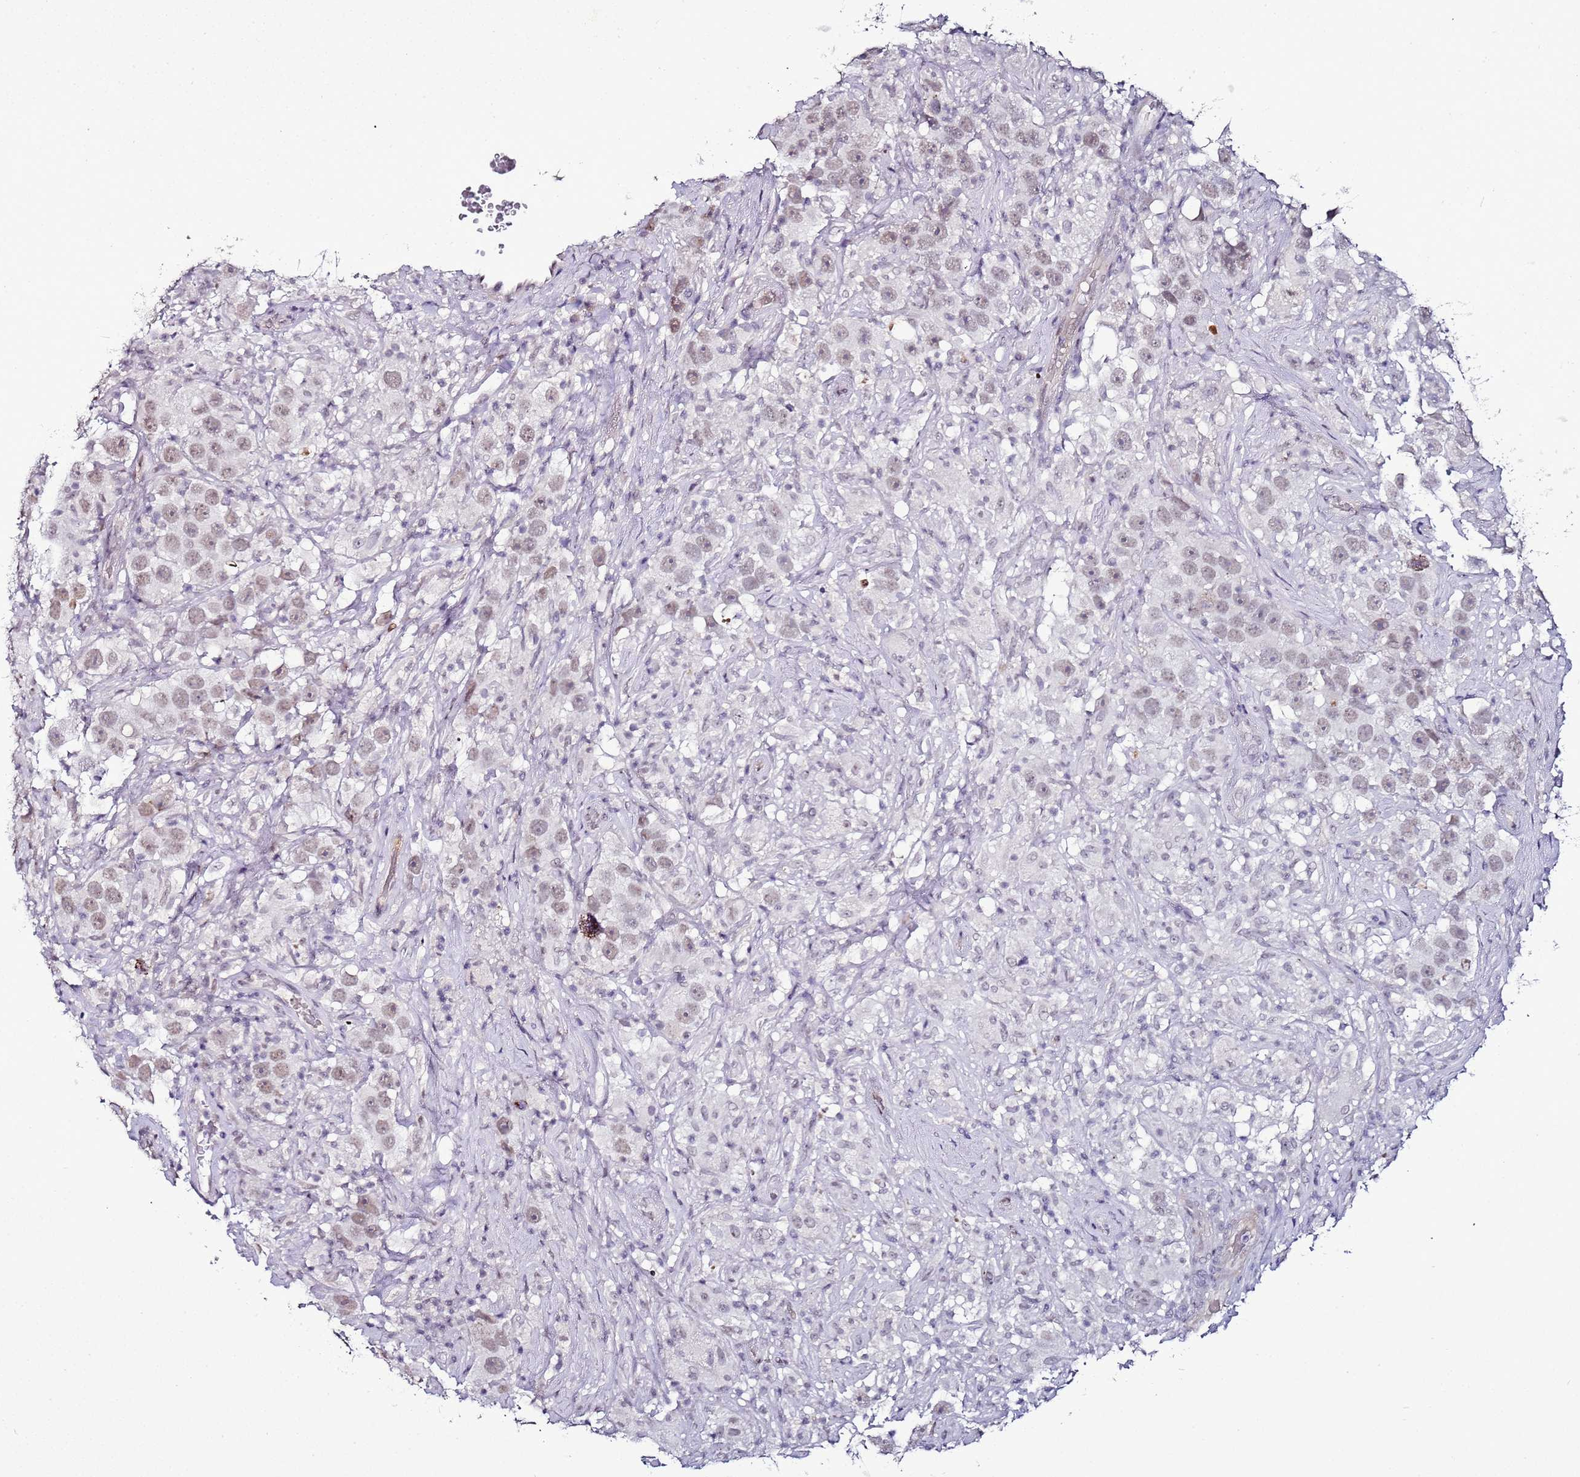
{"staining": {"intensity": "weak", "quantity": "25%-75%", "location": "nuclear"}, "tissue": "testis cancer", "cell_type": "Tumor cells", "image_type": "cancer", "snomed": [{"axis": "morphology", "description": "Seminoma, NOS"}, {"axis": "topography", "description": "Testis"}], "caption": "Tumor cells show weak nuclear staining in about 25%-75% of cells in testis seminoma. (DAB IHC with brightfield microscopy, high magnification).", "gene": "PSMA7", "patient": {"sex": "male", "age": 49}}